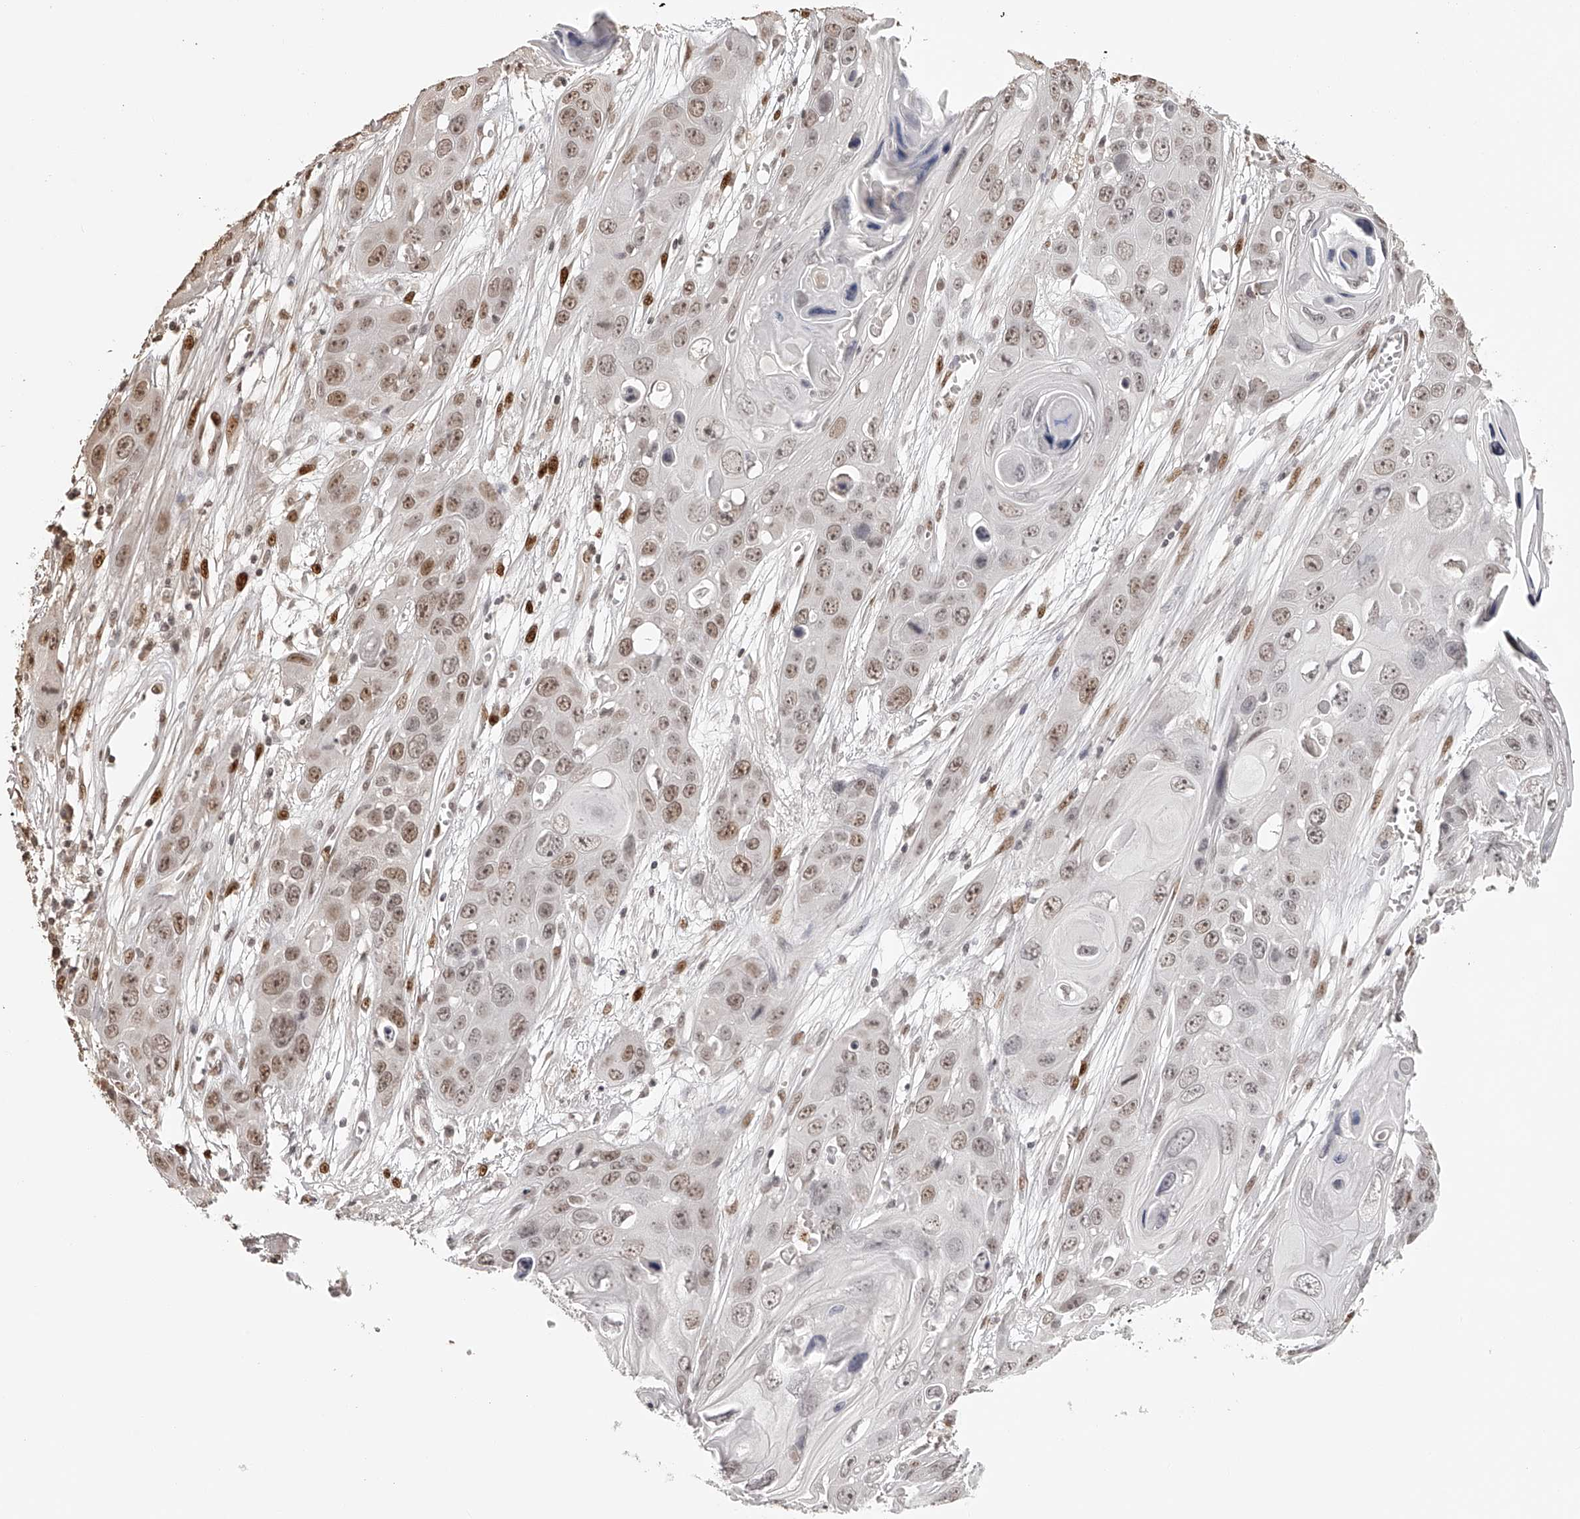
{"staining": {"intensity": "moderate", "quantity": "25%-75%", "location": "nuclear"}, "tissue": "skin cancer", "cell_type": "Tumor cells", "image_type": "cancer", "snomed": [{"axis": "morphology", "description": "Squamous cell carcinoma, NOS"}, {"axis": "topography", "description": "Skin"}], "caption": "An image showing moderate nuclear positivity in about 25%-75% of tumor cells in skin cancer, as visualized by brown immunohistochemical staining.", "gene": "ZNF503", "patient": {"sex": "male", "age": 55}}